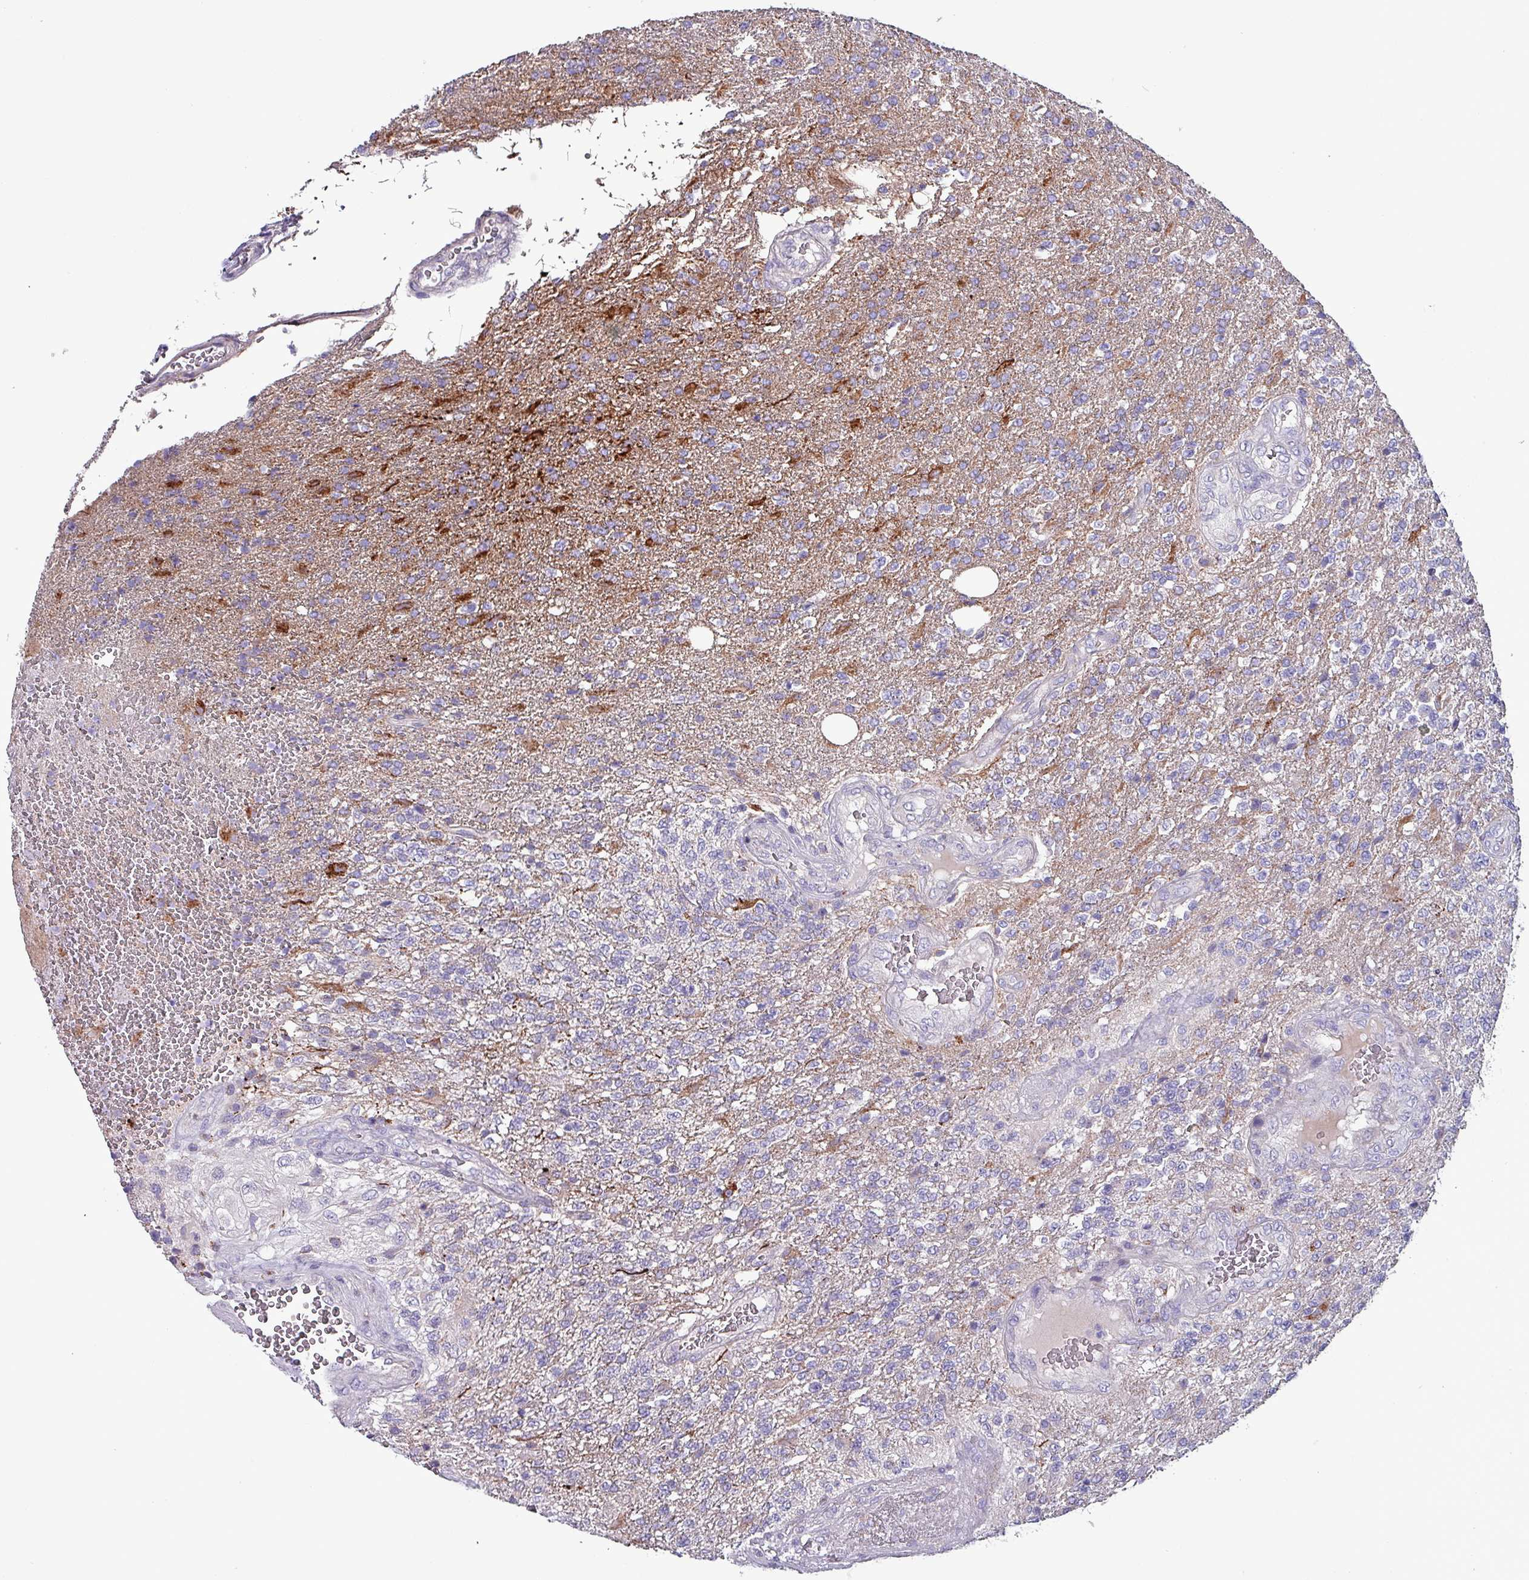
{"staining": {"intensity": "negative", "quantity": "none", "location": "none"}, "tissue": "glioma", "cell_type": "Tumor cells", "image_type": "cancer", "snomed": [{"axis": "morphology", "description": "Glioma, malignant, High grade"}, {"axis": "topography", "description": "Brain"}], "caption": "Glioma was stained to show a protein in brown. There is no significant positivity in tumor cells.", "gene": "HSD3B7", "patient": {"sex": "male", "age": 56}}